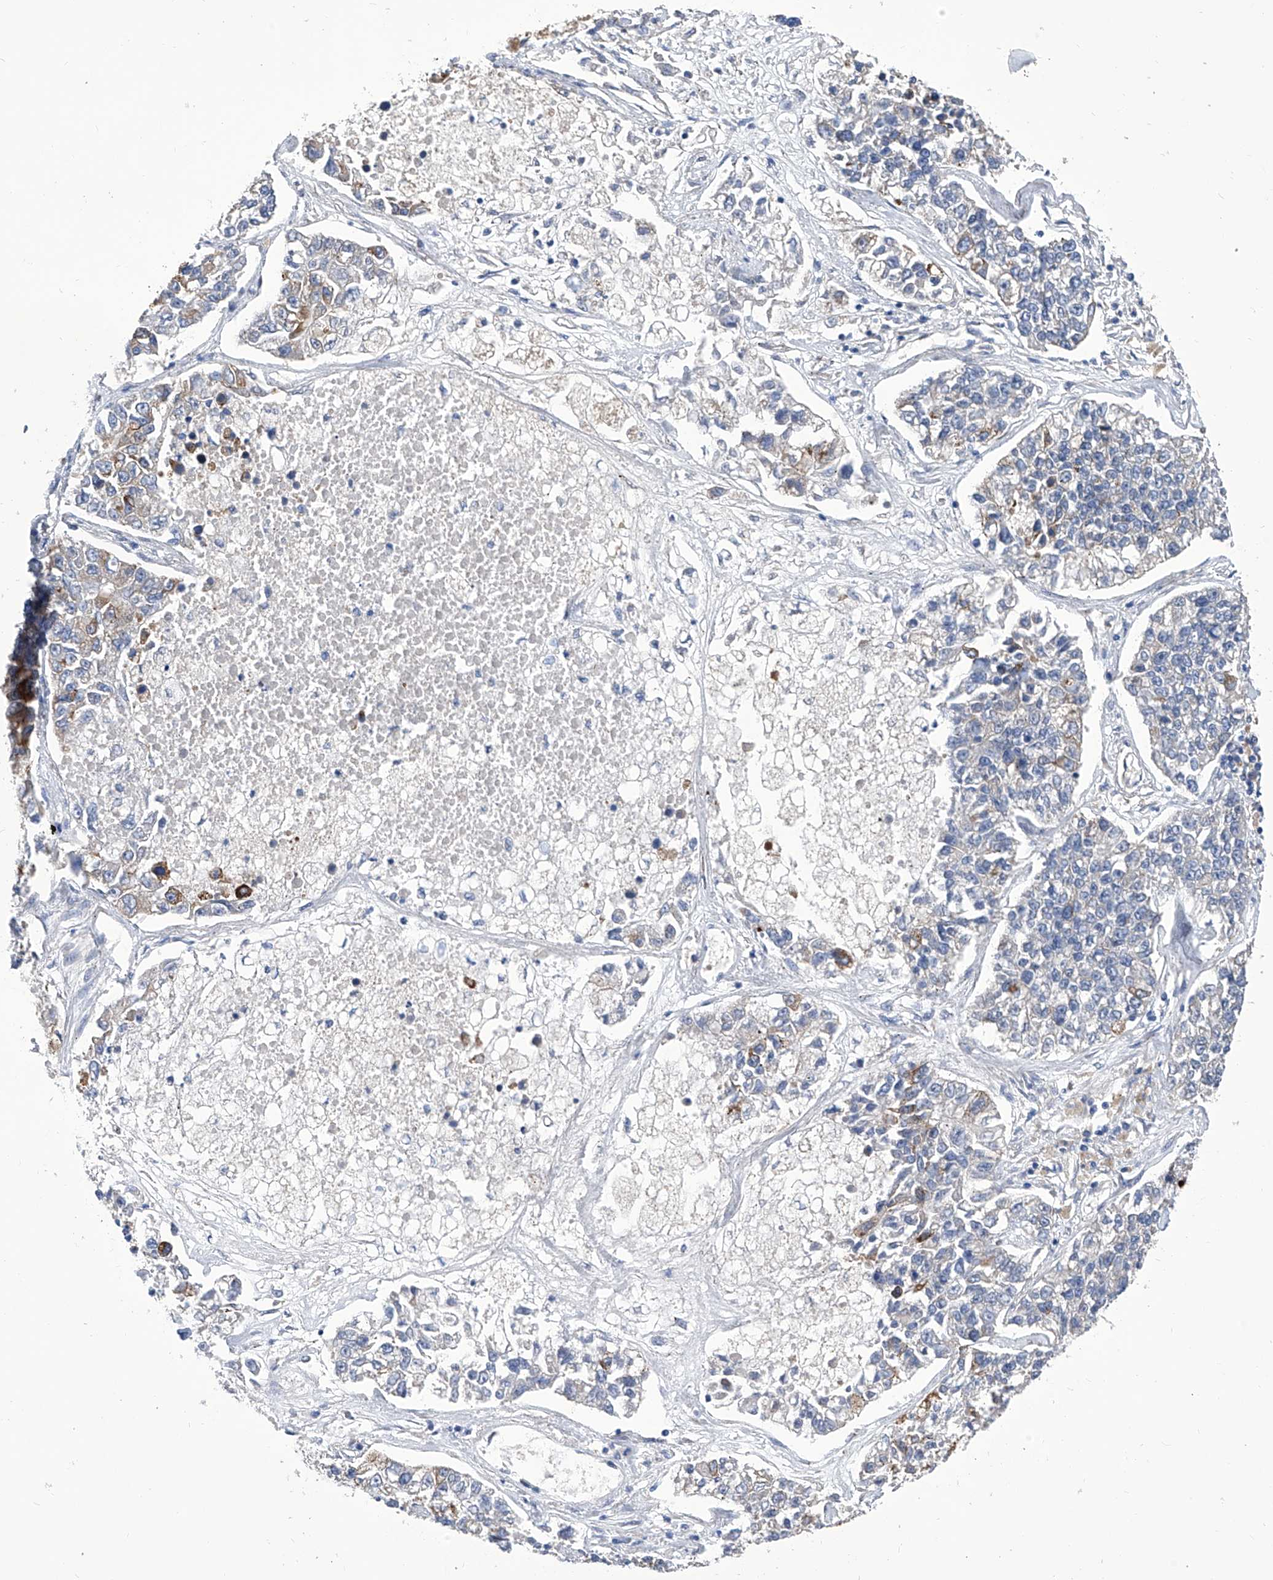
{"staining": {"intensity": "moderate", "quantity": "<25%", "location": "cytoplasmic/membranous"}, "tissue": "lung cancer", "cell_type": "Tumor cells", "image_type": "cancer", "snomed": [{"axis": "morphology", "description": "Adenocarcinoma, NOS"}, {"axis": "topography", "description": "Lung"}], "caption": "Protein expression analysis of human lung cancer reveals moderate cytoplasmic/membranous expression in approximately <25% of tumor cells. The staining is performed using DAB brown chromogen to label protein expression. The nuclei are counter-stained blue using hematoxylin.", "gene": "TJAP1", "patient": {"sex": "male", "age": 49}}